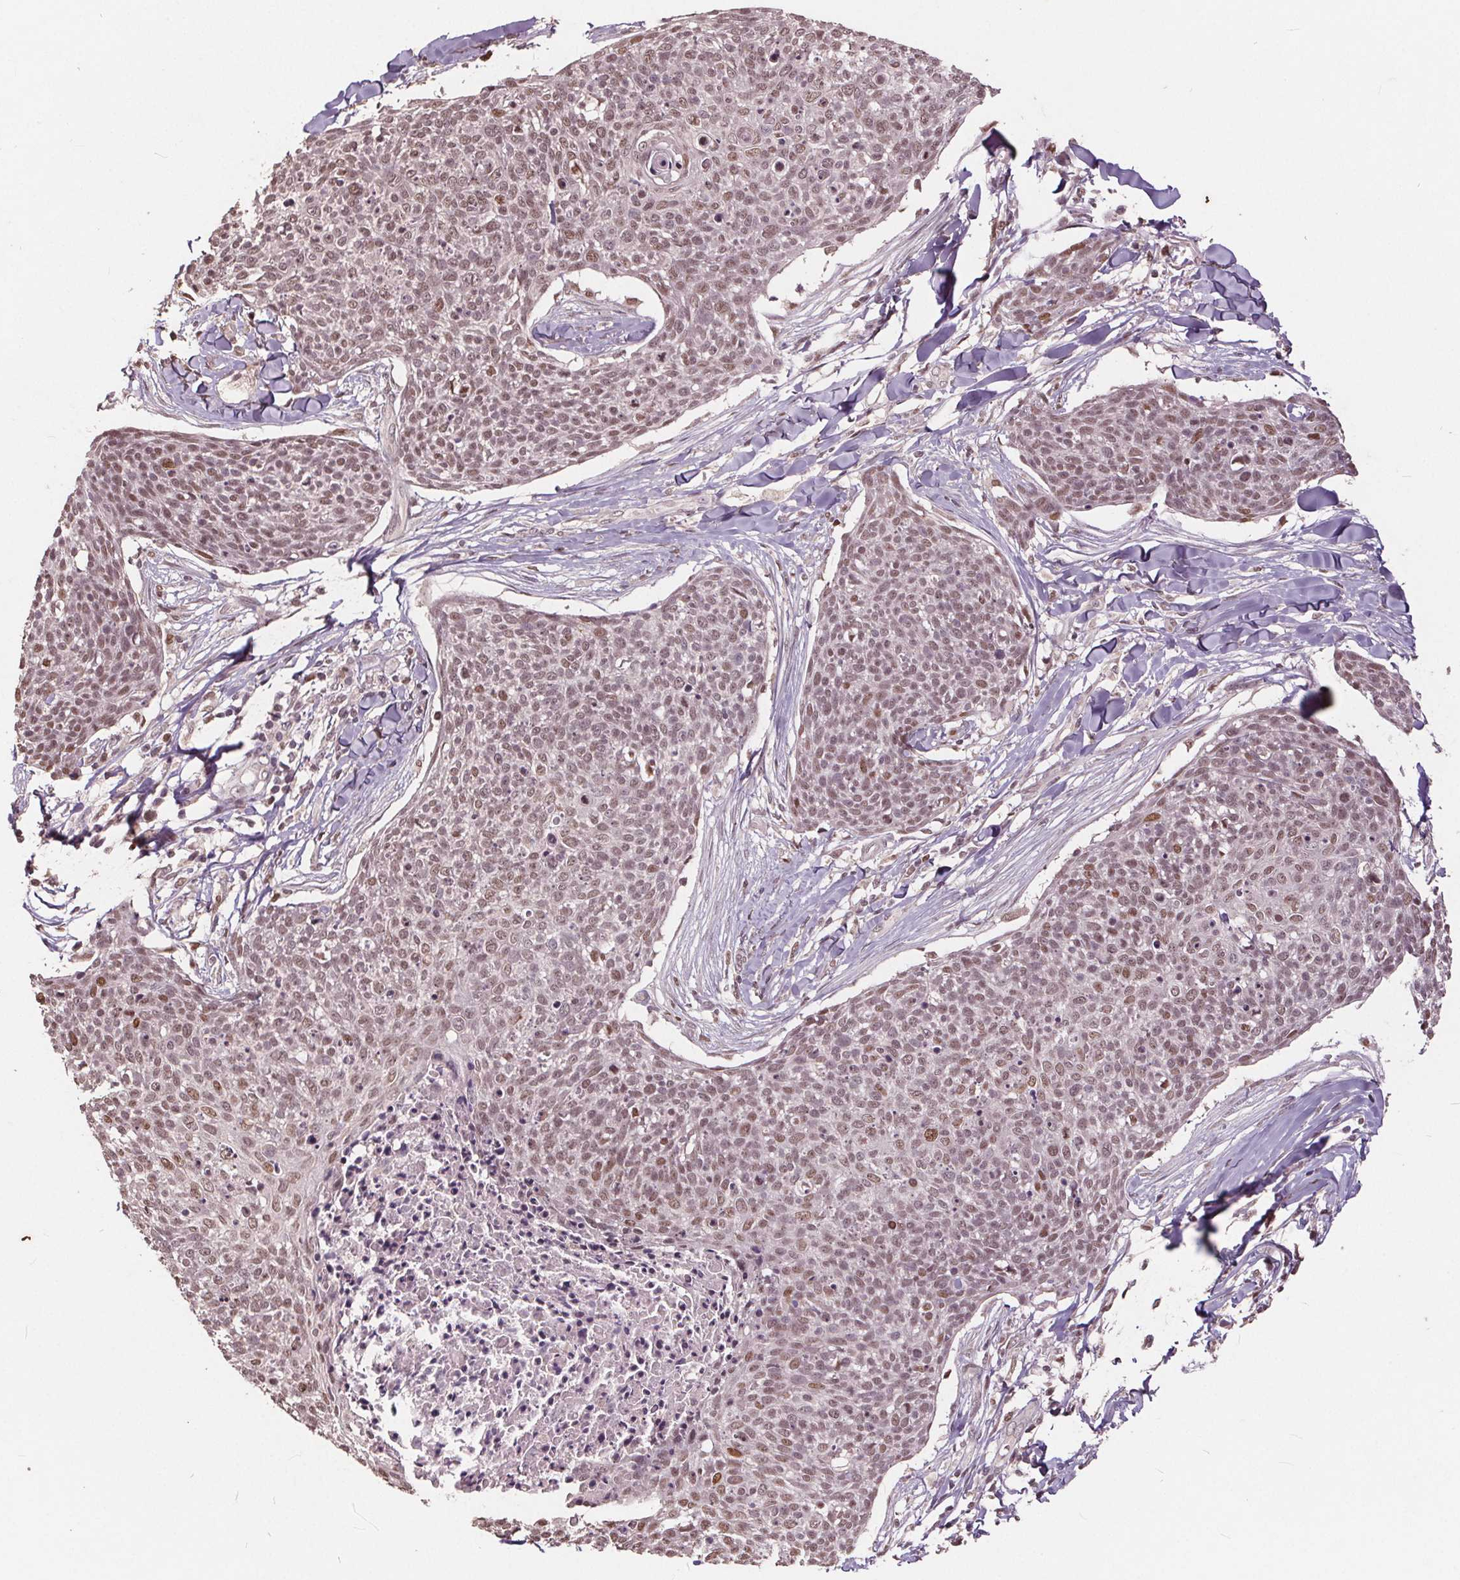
{"staining": {"intensity": "weak", "quantity": ">75%", "location": "nuclear"}, "tissue": "skin cancer", "cell_type": "Tumor cells", "image_type": "cancer", "snomed": [{"axis": "morphology", "description": "Squamous cell carcinoma, NOS"}, {"axis": "topography", "description": "Skin"}, {"axis": "topography", "description": "Vulva"}], "caption": "A brown stain highlights weak nuclear staining of a protein in human skin cancer (squamous cell carcinoma) tumor cells. The protein is stained brown, and the nuclei are stained in blue (DAB (3,3'-diaminobenzidine) IHC with brightfield microscopy, high magnification).", "gene": "DNMT3B", "patient": {"sex": "female", "age": 75}}